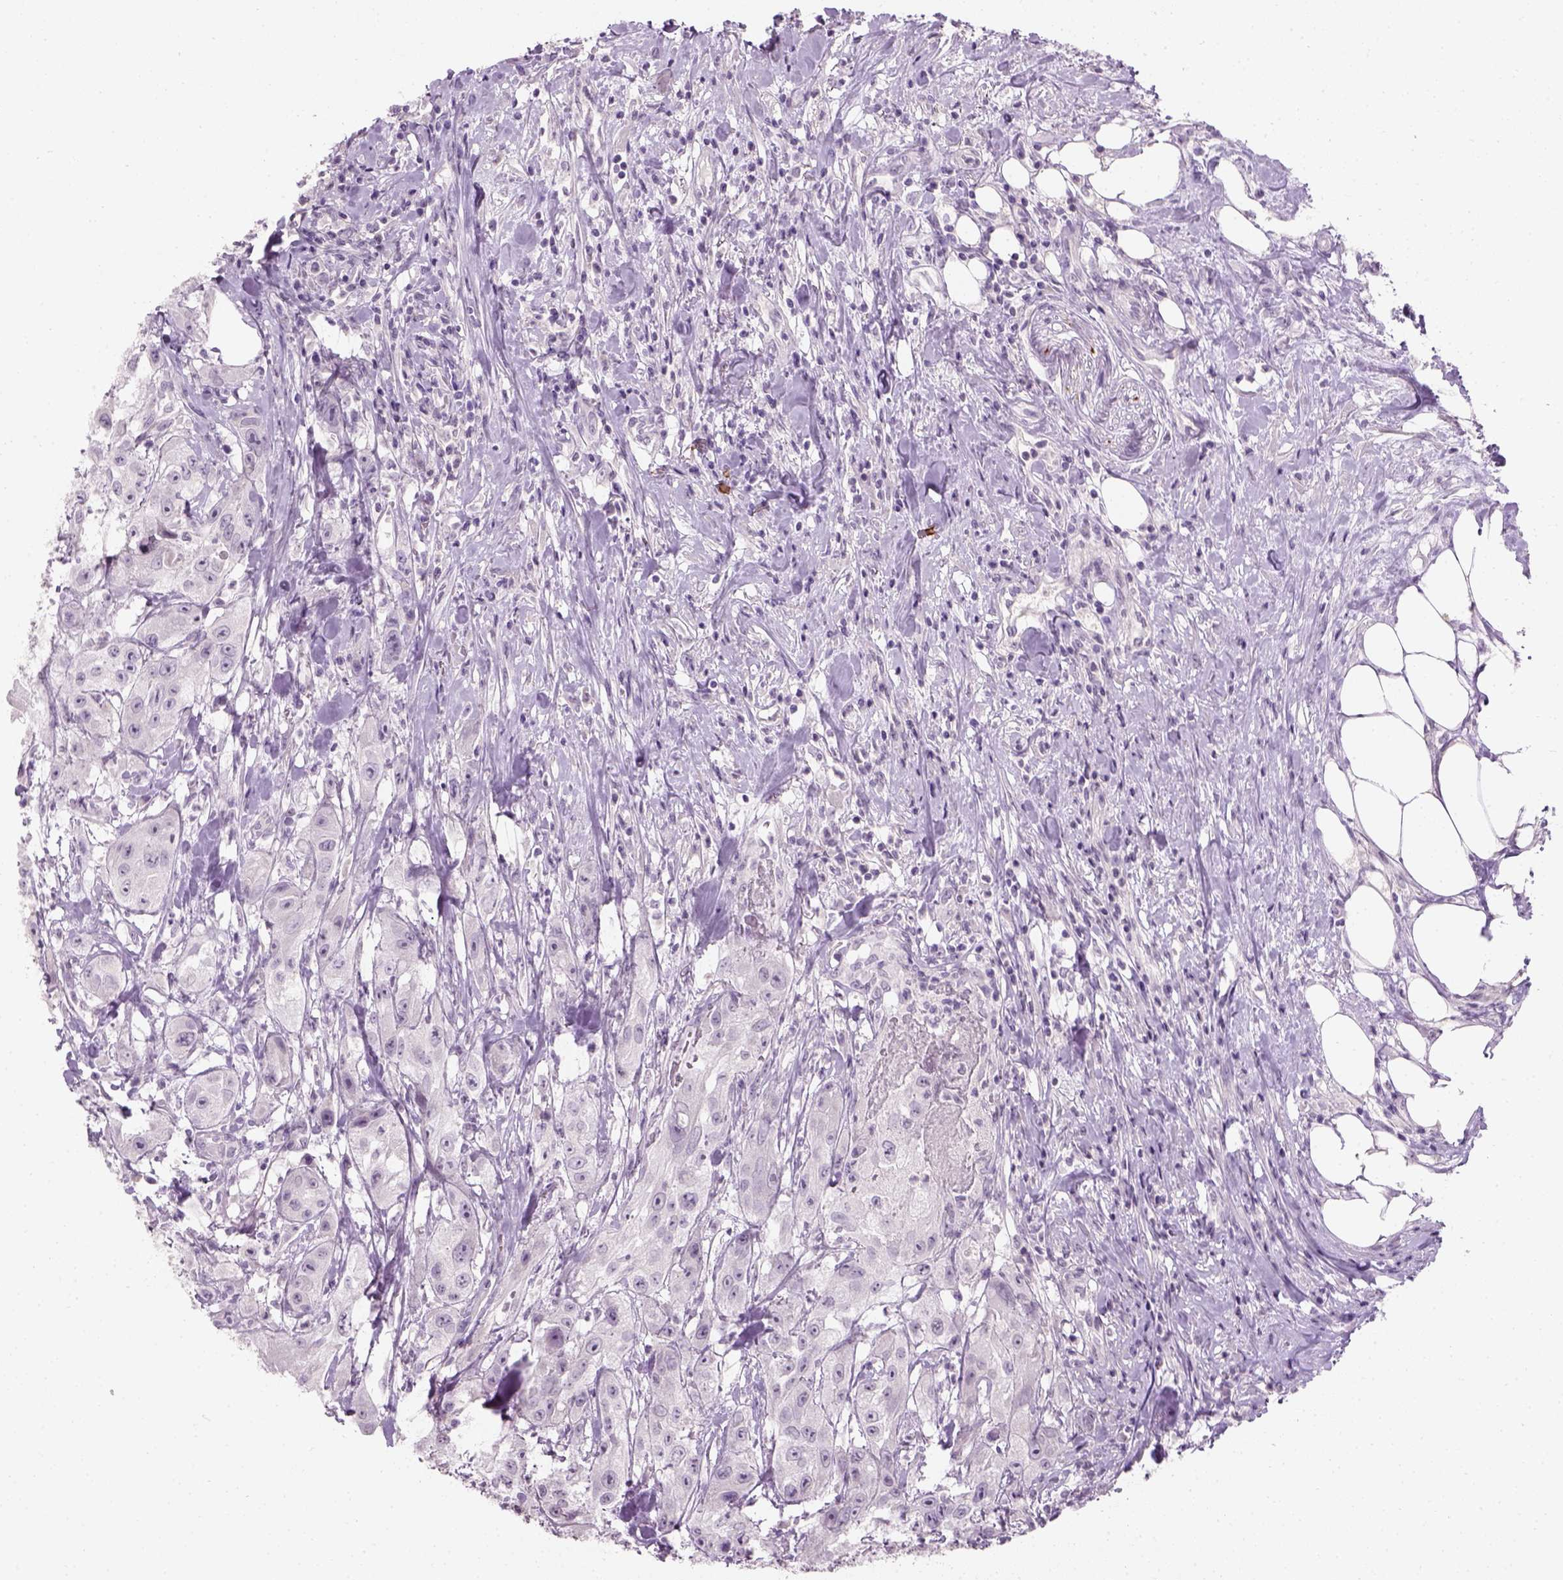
{"staining": {"intensity": "negative", "quantity": "none", "location": "none"}, "tissue": "urothelial cancer", "cell_type": "Tumor cells", "image_type": "cancer", "snomed": [{"axis": "morphology", "description": "Urothelial carcinoma, High grade"}, {"axis": "topography", "description": "Urinary bladder"}], "caption": "This image is of urothelial carcinoma (high-grade) stained with immunohistochemistry to label a protein in brown with the nuclei are counter-stained blue. There is no expression in tumor cells. (Stains: DAB (3,3'-diaminobenzidine) immunohistochemistry (IHC) with hematoxylin counter stain, Microscopy: brightfield microscopy at high magnification).", "gene": "TH", "patient": {"sex": "male", "age": 79}}